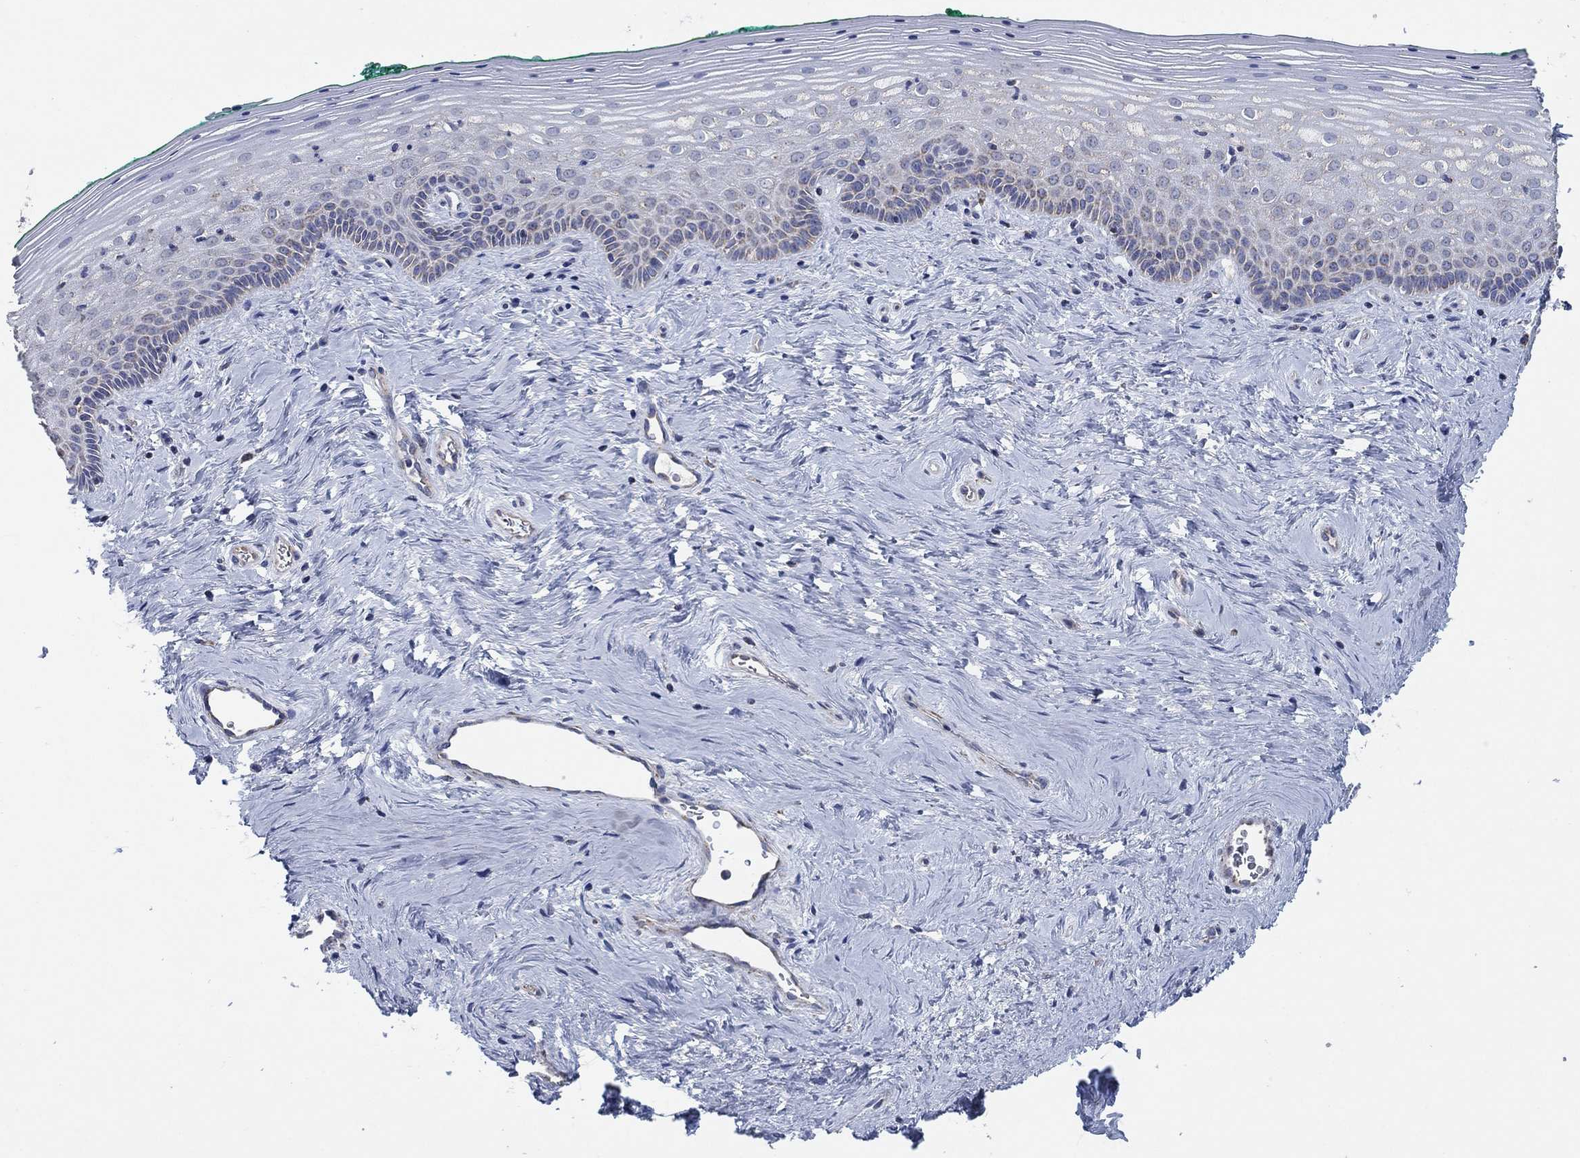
{"staining": {"intensity": "moderate", "quantity": "25%-75%", "location": "cytoplasmic/membranous"}, "tissue": "vagina", "cell_type": "Squamous epithelial cells", "image_type": "normal", "snomed": [{"axis": "morphology", "description": "Normal tissue, NOS"}, {"axis": "topography", "description": "Vagina"}], "caption": "This micrograph shows normal vagina stained with immunohistochemistry (IHC) to label a protein in brown. The cytoplasmic/membranous of squamous epithelial cells show moderate positivity for the protein. Nuclei are counter-stained blue.", "gene": "C9orf85", "patient": {"sex": "female", "age": 45}}